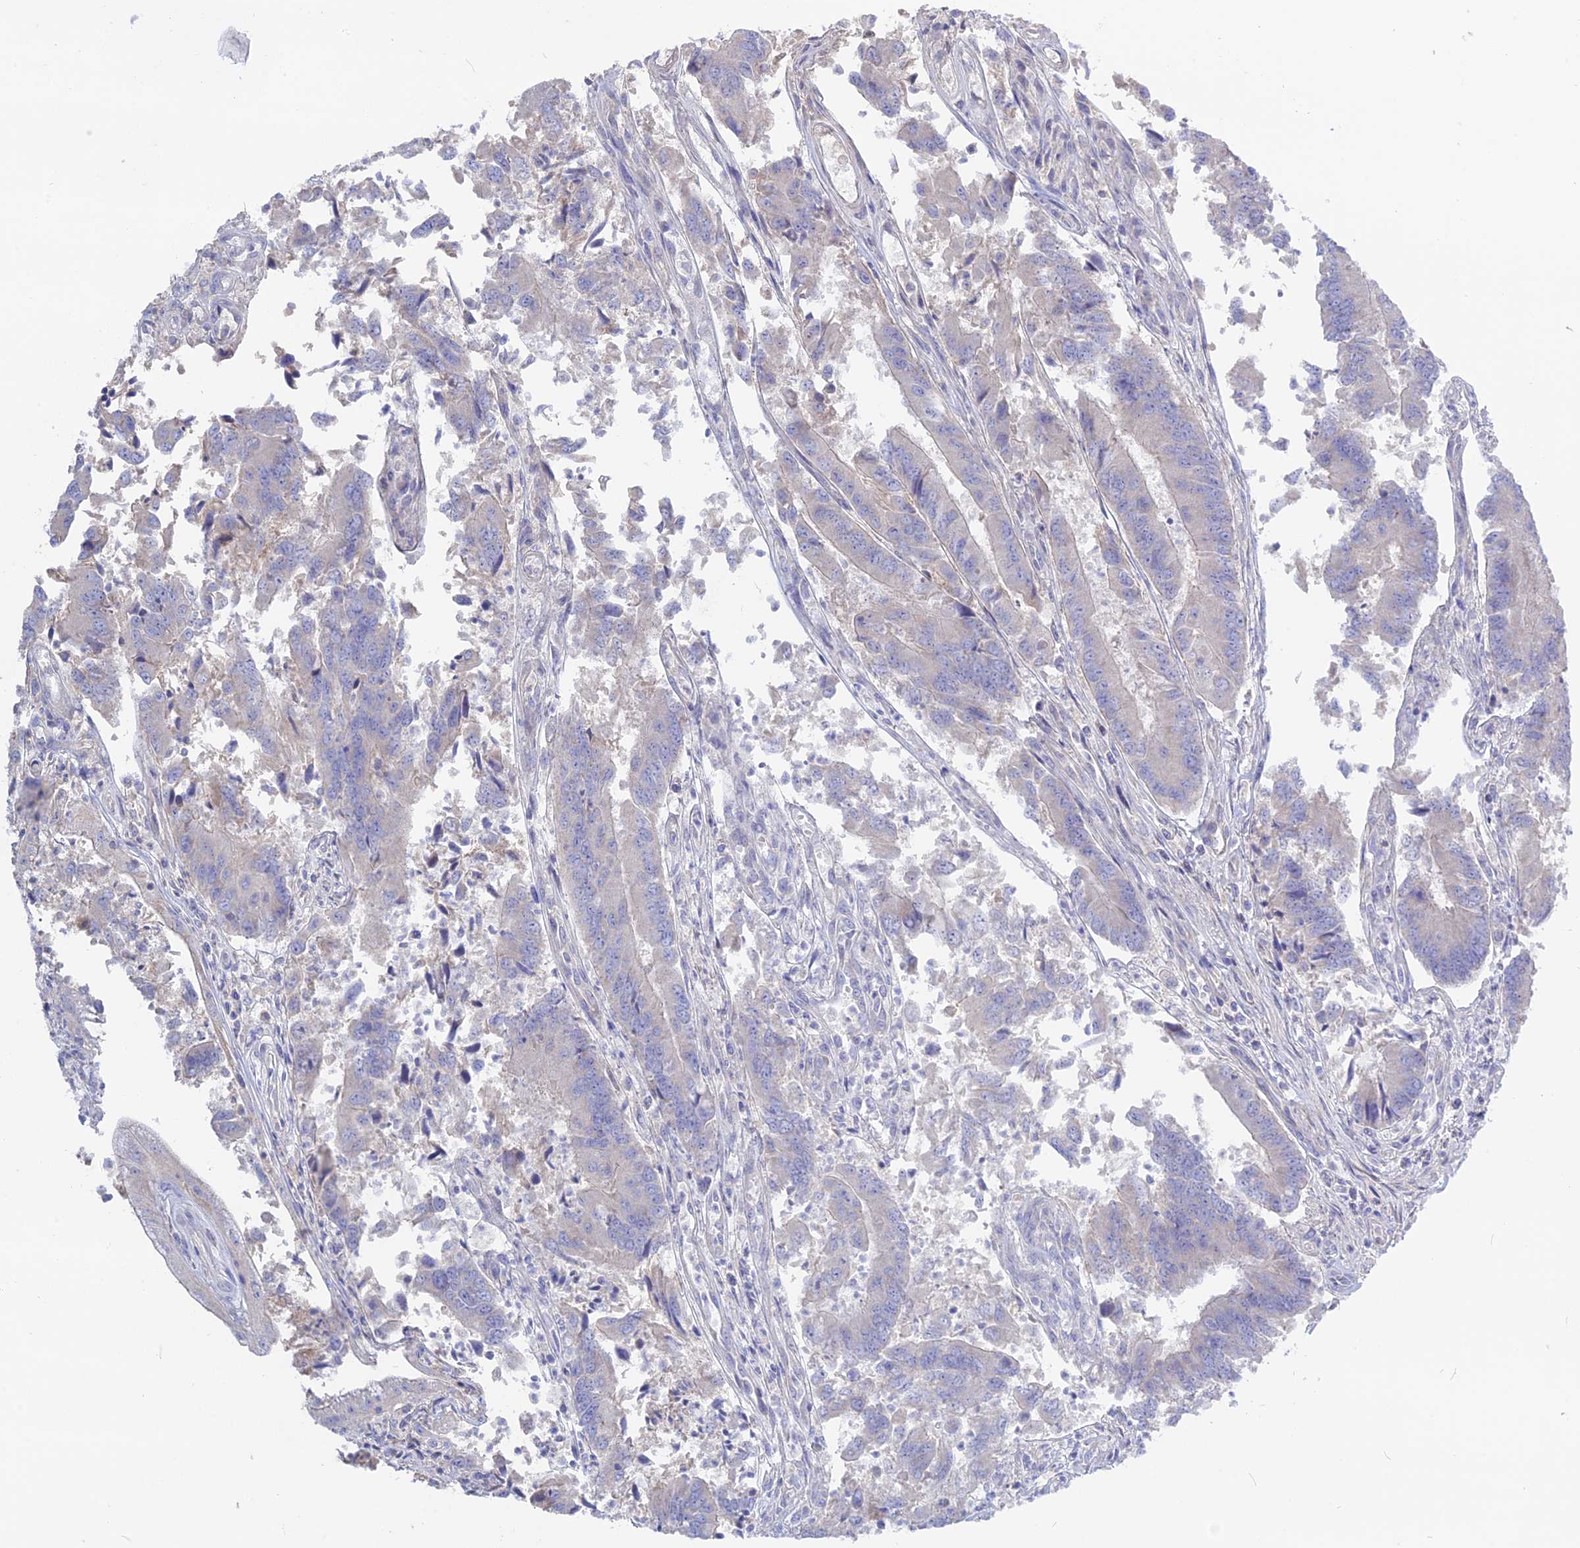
{"staining": {"intensity": "negative", "quantity": "none", "location": "none"}, "tissue": "colorectal cancer", "cell_type": "Tumor cells", "image_type": "cancer", "snomed": [{"axis": "morphology", "description": "Adenocarcinoma, NOS"}, {"axis": "topography", "description": "Colon"}], "caption": "Immunohistochemistry micrograph of human colorectal cancer stained for a protein (brown), which demonstrates no positivity in tumor cells.", "gene": "ADGRA1", "patient": {"sex": "female", "age": 67}}